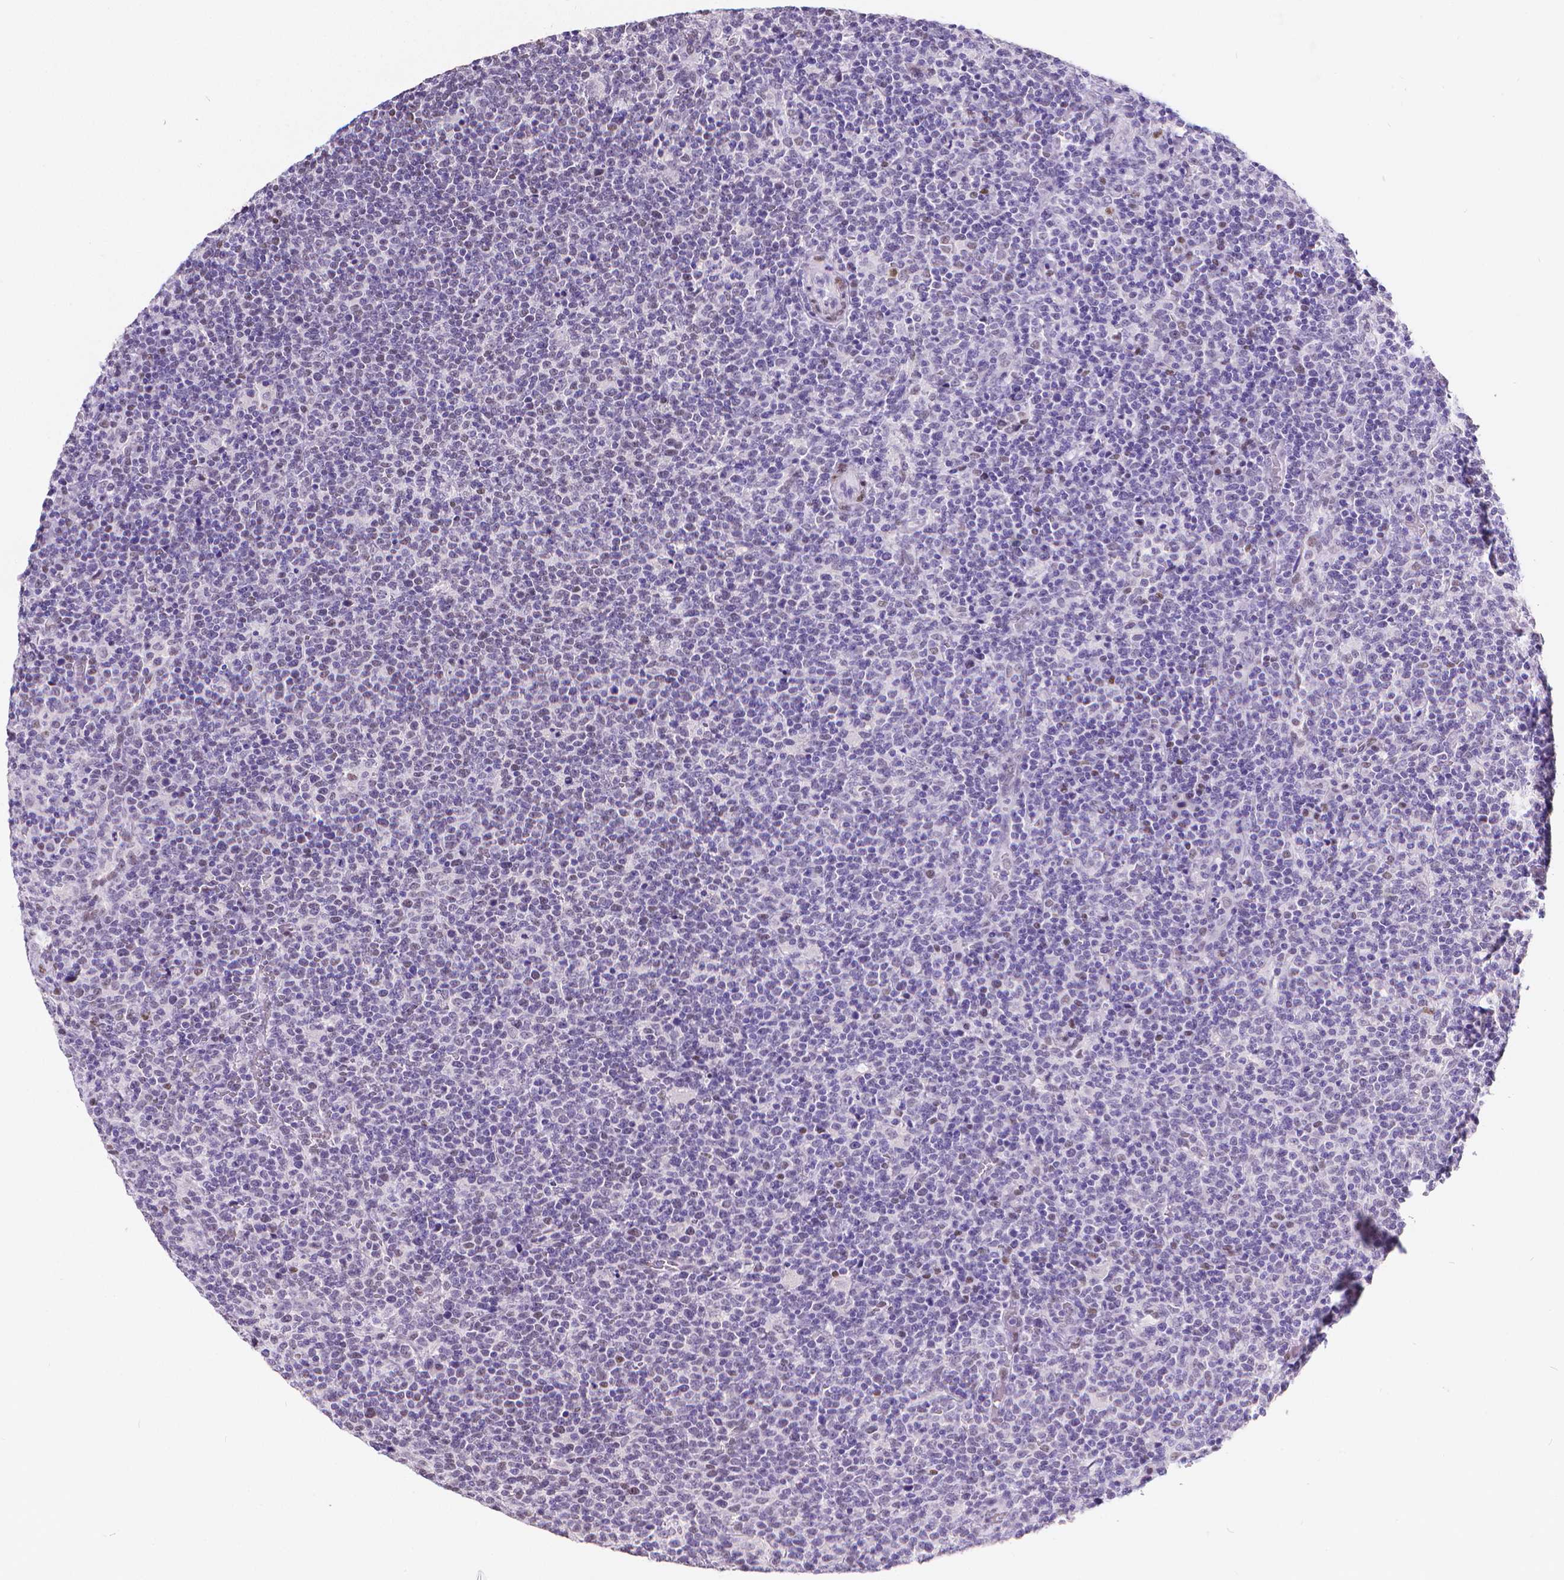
{"staining": {"intensity": "negative", "quantity": "none", "location": "none"}, "tissue": "lymphoma", "cell_type": "Tumor cells", "image_type": "cancer", "snomed": [{"axis": "morphology", "description": "Malignant lymphoma, non-Hodgkin's type, High grade"}, {"axis": "topography", "description": "Lymph node"}], "caption": "Immunohistochemistry of lymphoma demonstrates no positivity in tumor cells.", "gene": "MEF2C", "patient": {"sex": "male", "age": 61}}